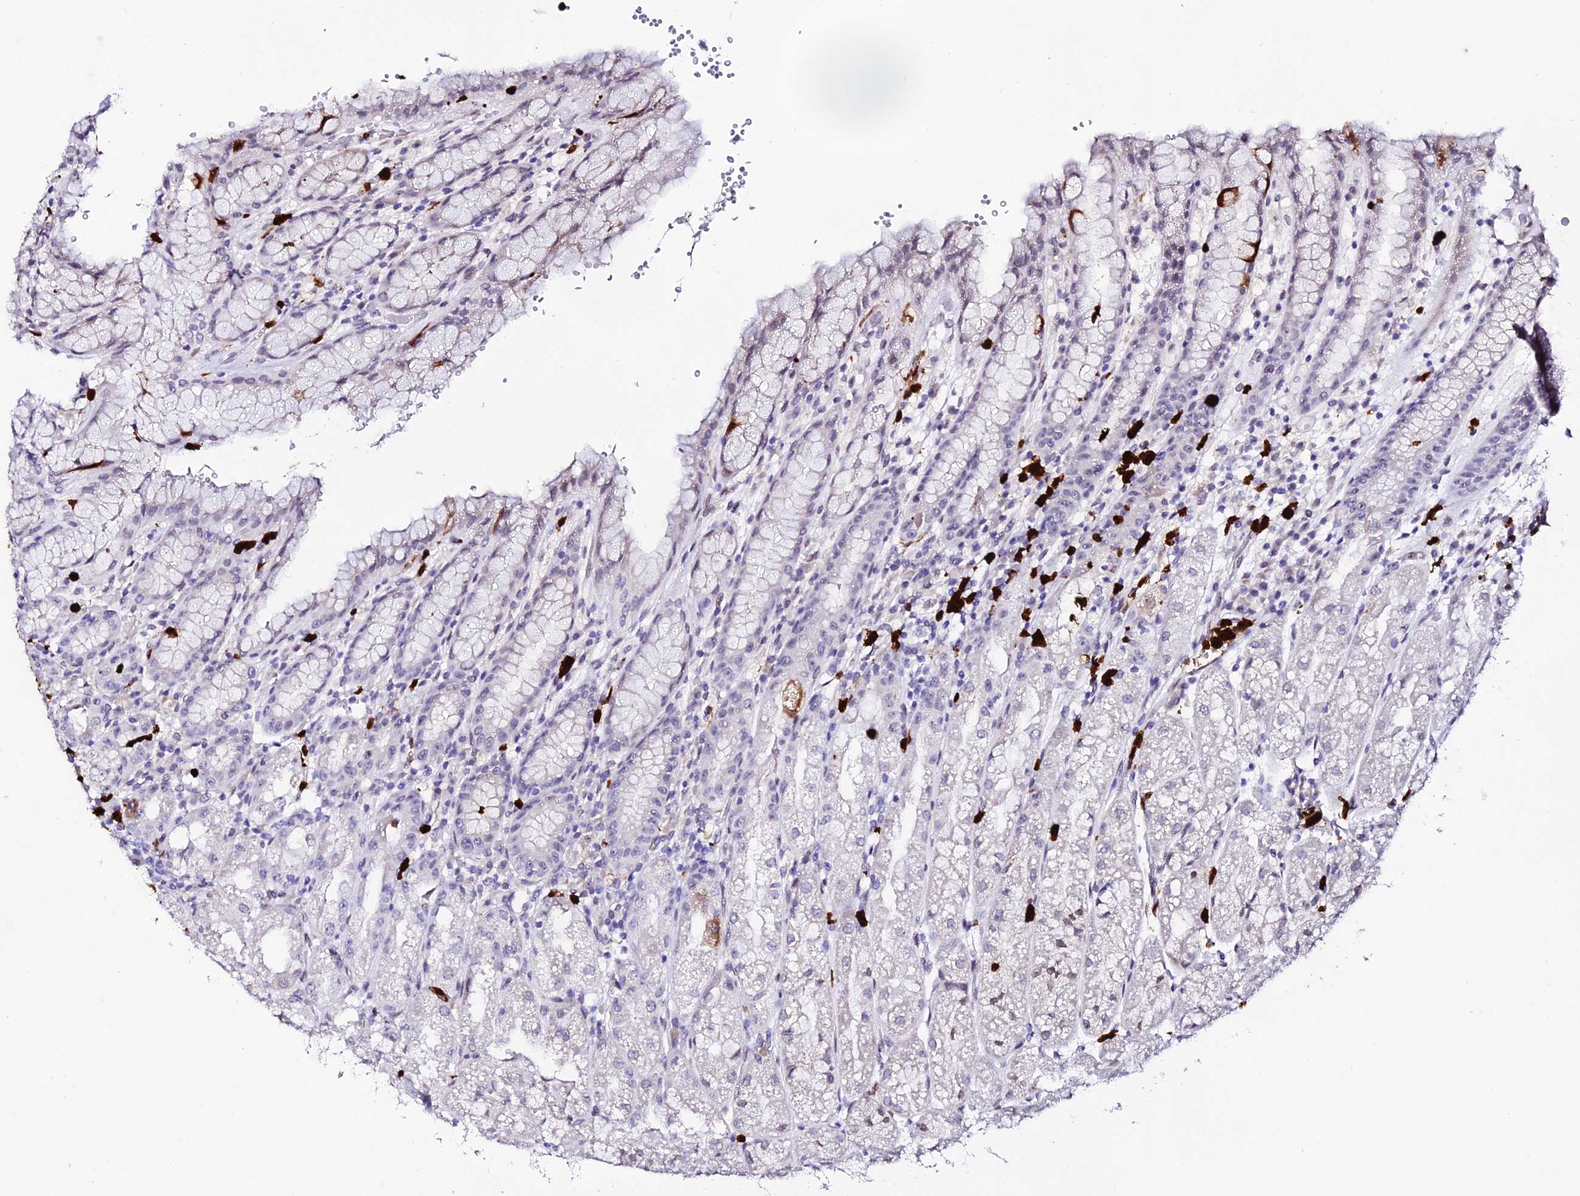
{"staining": {"intensity": "moderate", "quantity": "<25%", "location": "cytoplasmic/membranous,nuclear"}, "tissue": "stomach", "cell_type": "Glandular cells", "image_type": "normal", "snomed": [{"axis": "morphology", "description": "Normal tissue, NOS"}, {"axis": "topography", "description": "Stomach, upper"}], "caption": "The photomicrograph demonstrates a brown stain indicating the presence of a protein in the cytoplasmic/membranous,nuclear of glandular cells in stomach. The staining was performed using DAB to visualize the protein expression in brown, while the nuclei were stained in blue with hematoxylin (Magnification: 20x).", "gene": "MCM10", "patient": {"sex": "male", "age": 52}}